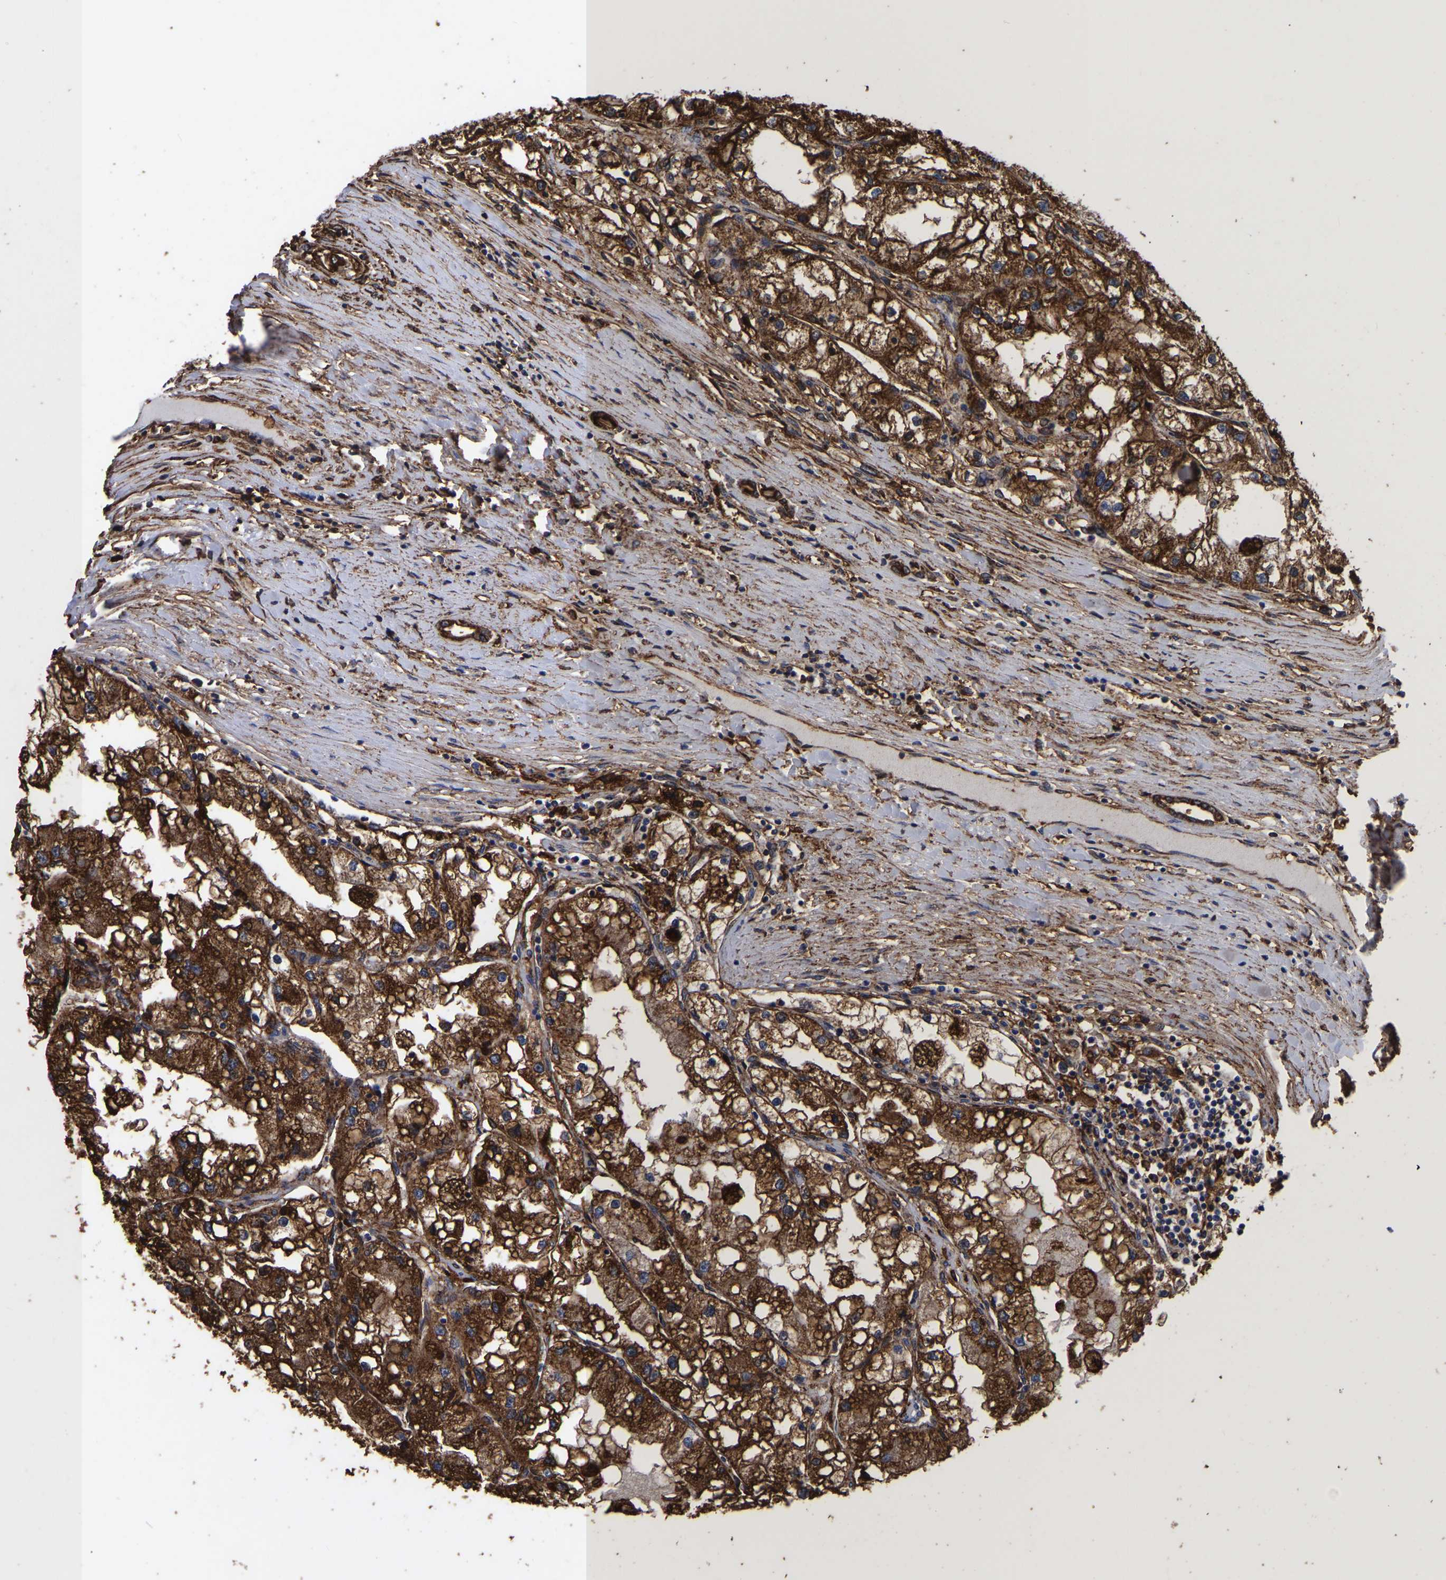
{"staining": {"intensity": "strong", "quantity": ">75%", "location": "cytoplasmic/membranous"}, "tissue": "renal cancer", "cell_type": "Tumor cells", "image_type": "cancer", "snomed": [{"axis": "morphology", "description": "Adenocarcinoma, NOS"}, {"axis": "topography", "description": "Kidney"}], "caption": "Adenocarcinoma (renal) stained with IHC reveals strong cytoplasmic/membranous staining in approximately >75% of tumor cells. (Stains: DAB in brown, nuclei in blue, Microscopy: brightfield microscopy at high magnification).", "gene": "LIF", "patient": {"sex": "male", "age": 68}}